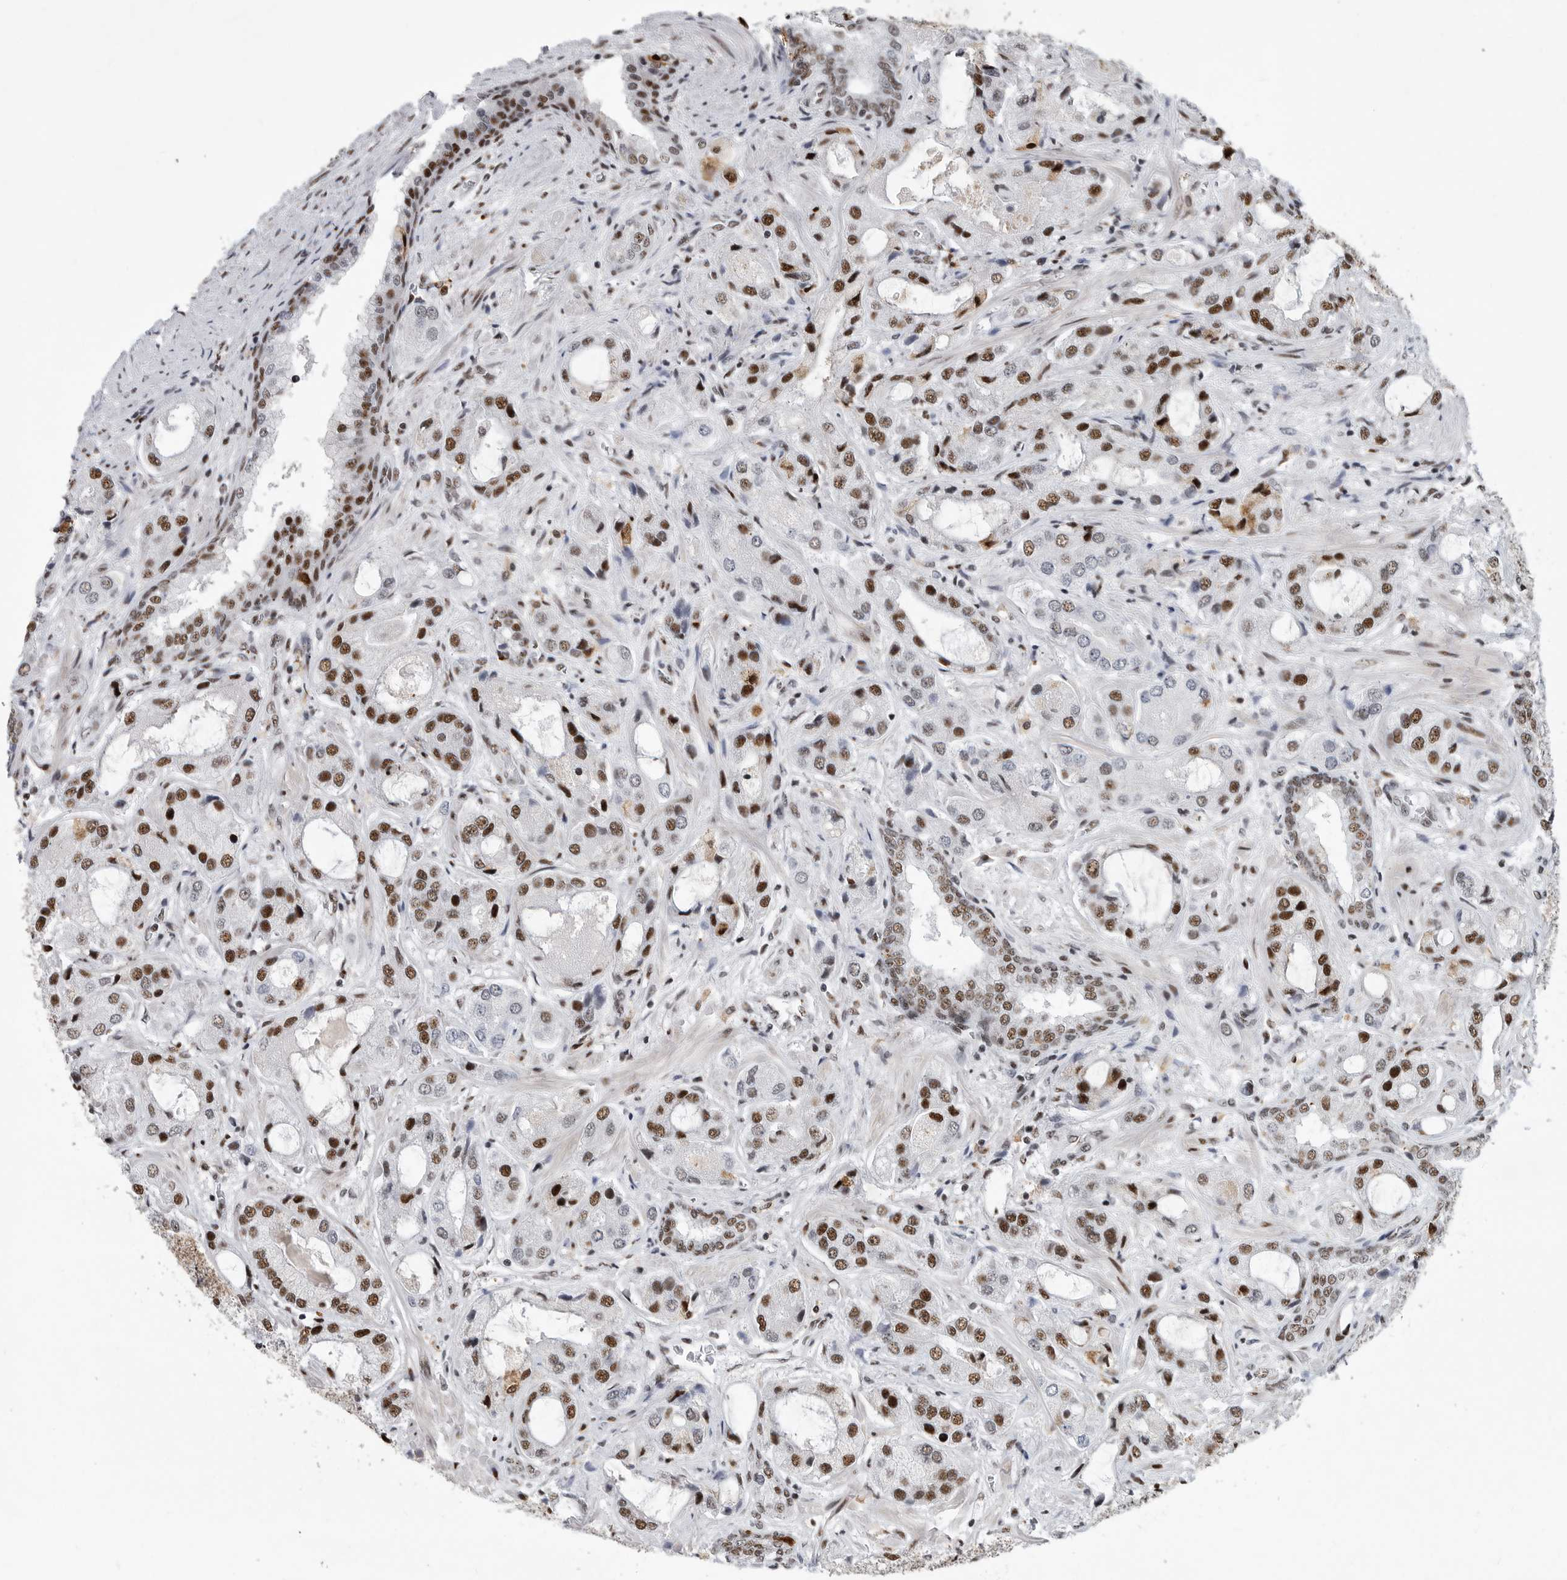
{"staining": {"intensity": "strong", "quantity": "25%-75%", "location": "nuclear"}, "tissue": "prostate cancer", "cell_type": "Tumor cells", "image_type": "cancer", "snomed": [{"axis": "morphology", "description": "Normal tissue, NOS"}, {"axis": "morphology", "description": "Adenocarcinoma, High grade"}, {"axis": "topography", "description": "Prostate"}, {"axis": "topography", "description": "Peripheral nerve tissue"}], "caption": "The micrograph demonstrates staining of prostate cancer (adenocarcinoma (high-grade)), revealing strong nuclear protein staining (brown color) within tumor cells.", "gene": "BCLAF1", "patient": {"sex": "male", "age": 59}}